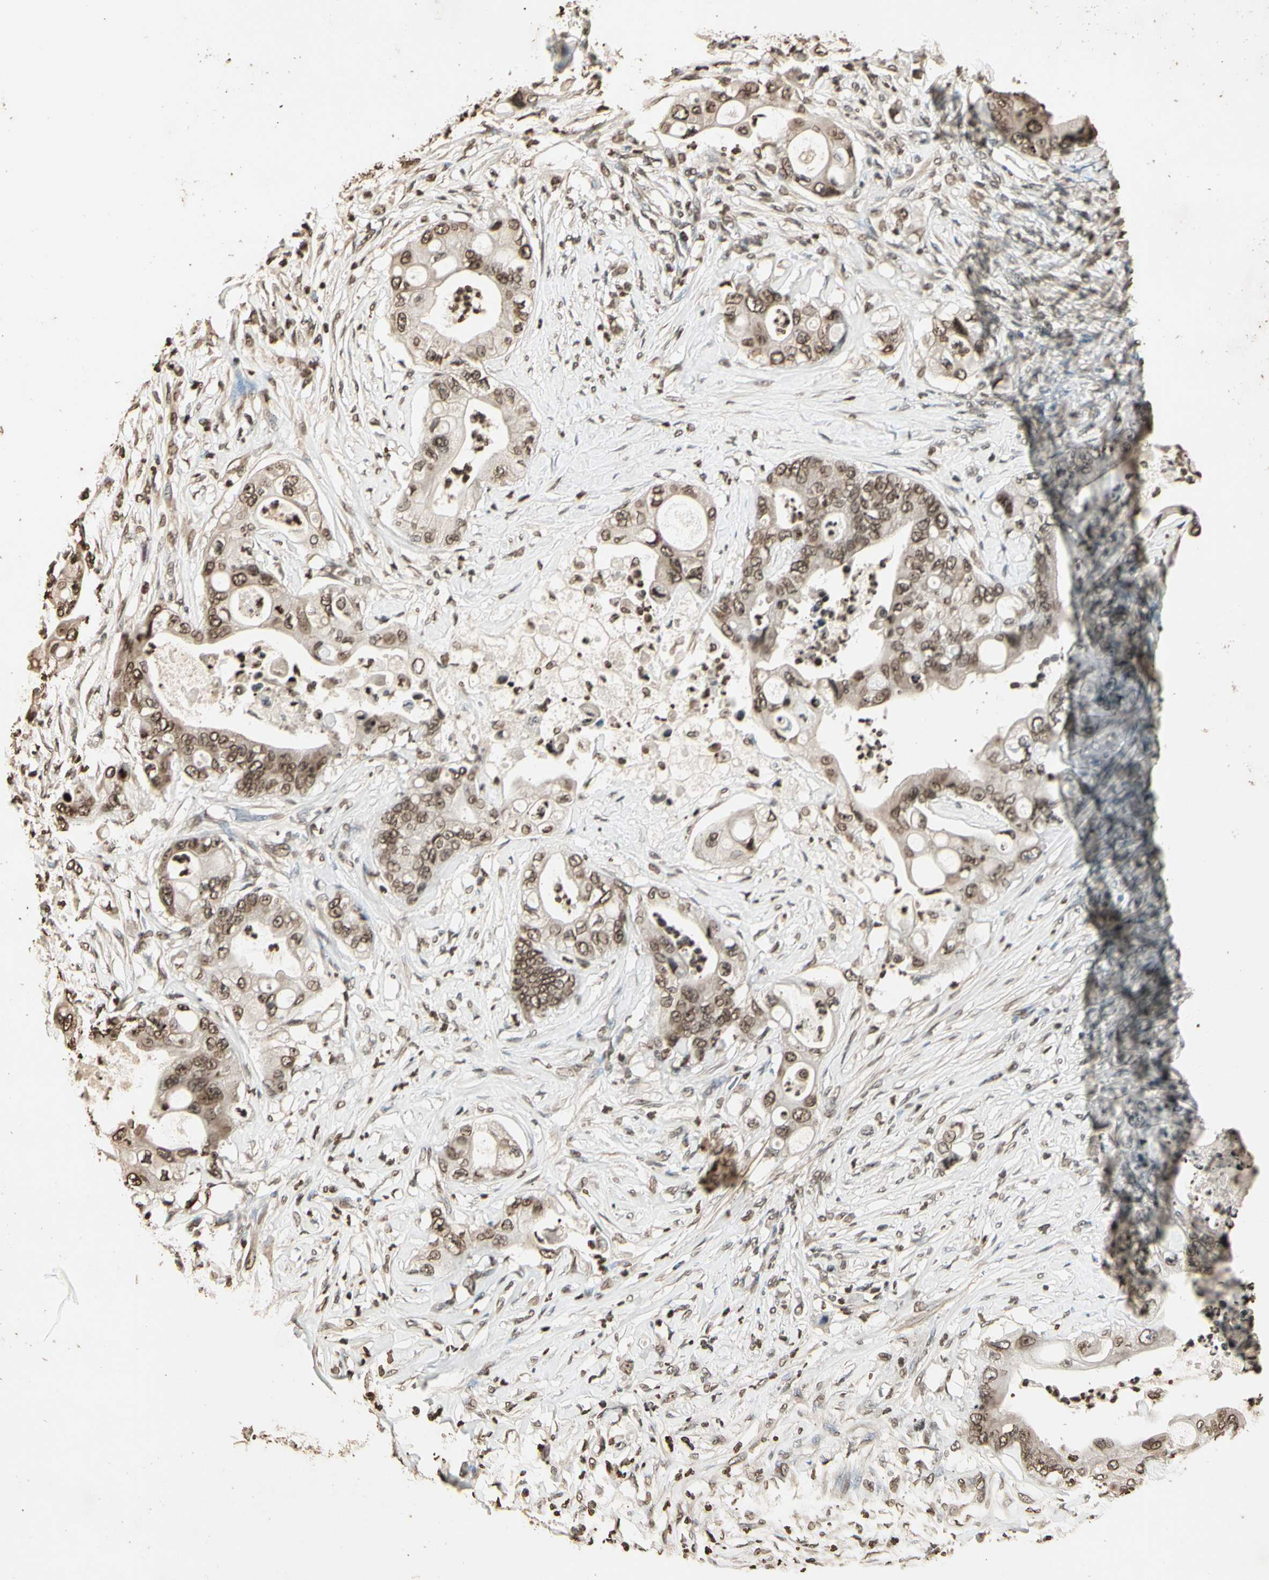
{"staining": {"intensity": "moderate", "quantity": "25%-75%", "location": "cytoplasmic/membranous,nuclear"}, "tissue": "stomach cancer", "cell_type": "Tumor cells", "image_type": "cancer", "snomed": [{"axis": "morphology", "description": "Adenocarcinoma, NOS"}, {"axis": "topography", "description": "Stomach"}], "caption": "IHC (DAB (3,3'-diaminobenzidine)) staining of adenocarcinoma (stomach) shows moderate cytoplasmic/membranous and nuclear protein staining in about 25%-75% of tumor cells.", "gene": "TOP1", "patient": {"sex": "female", "age": 73}}